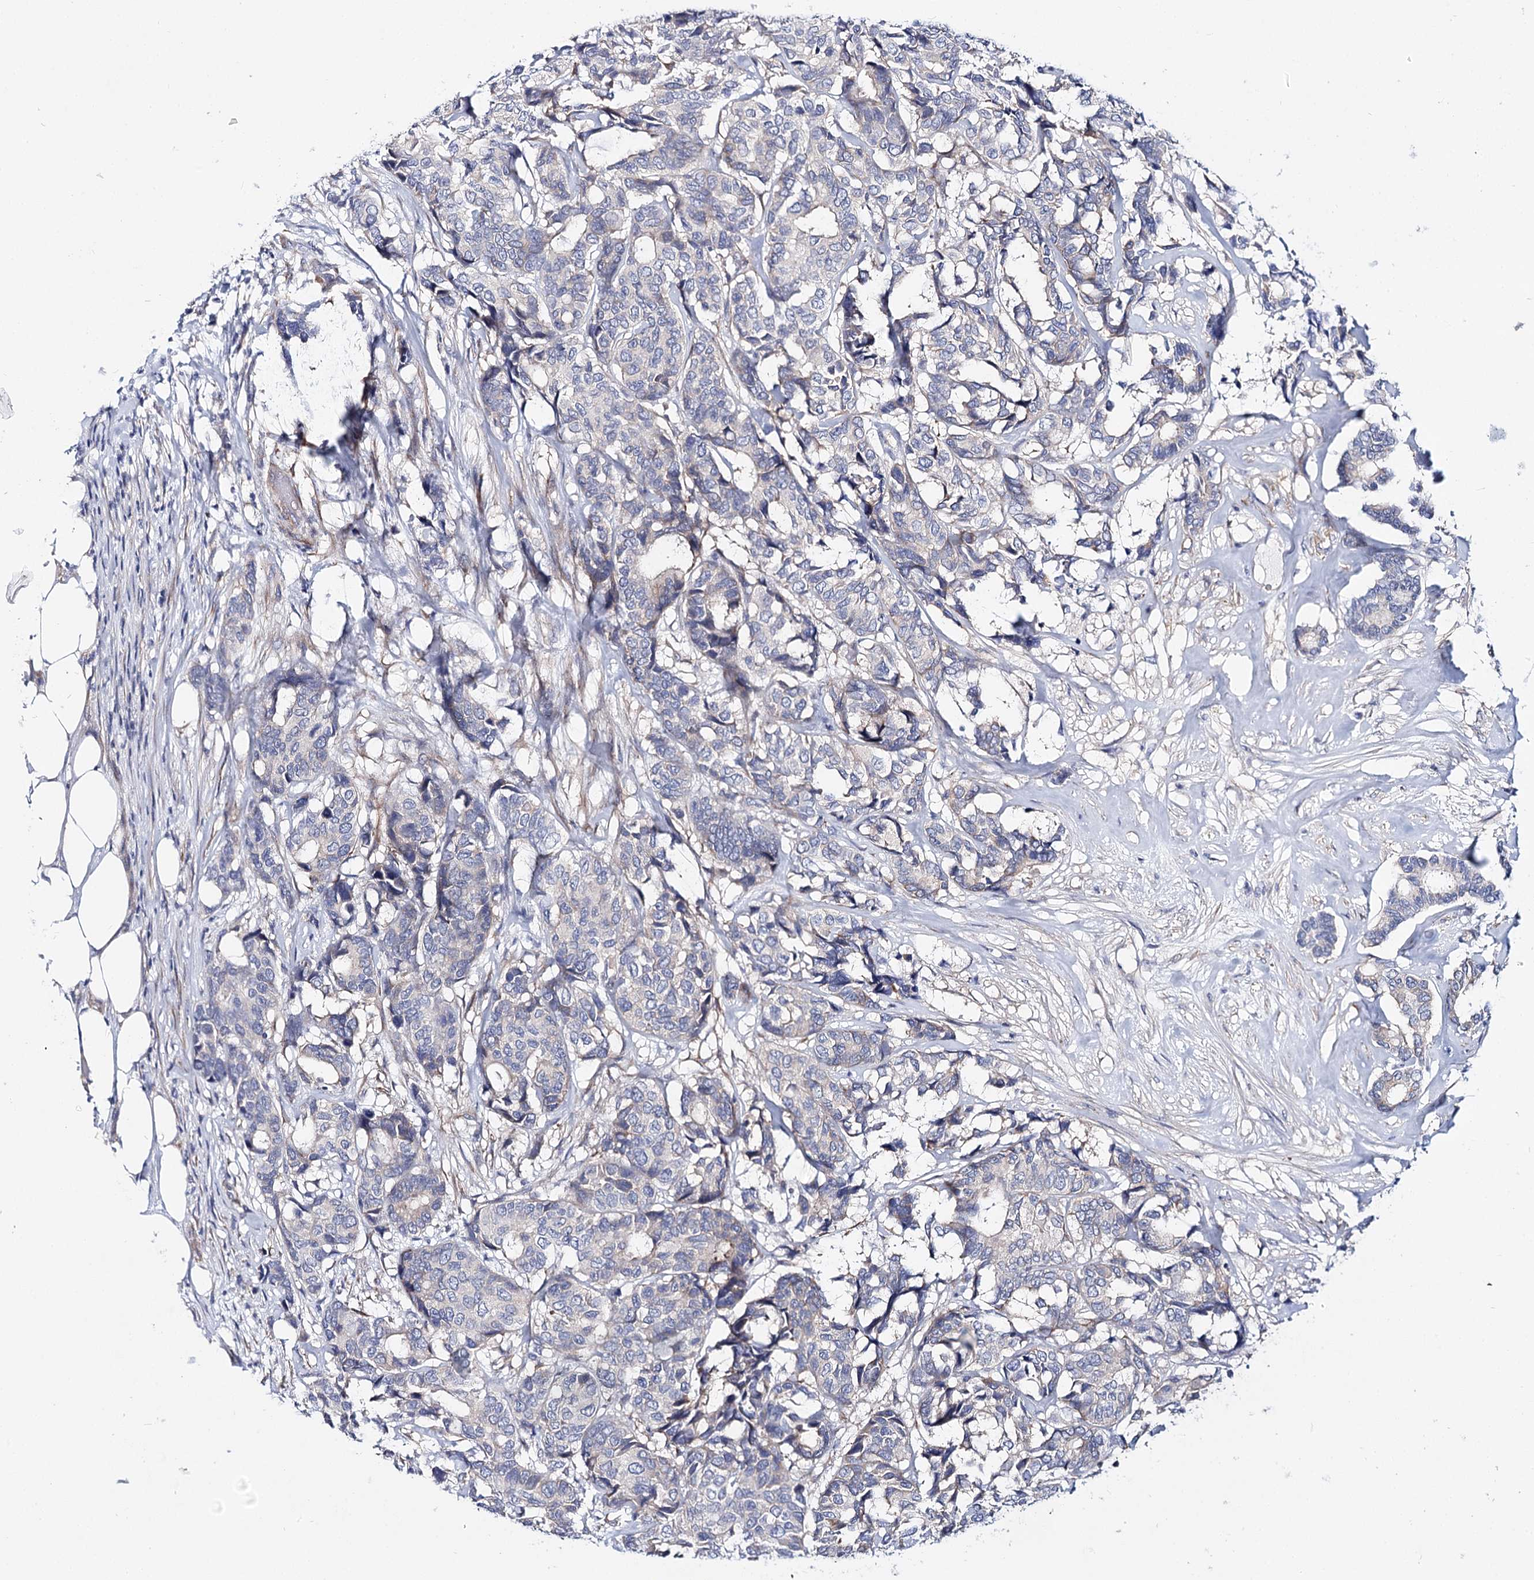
{"staining": {"intensity": "negative", "quantity": "none", "location": "none"}, "tissue": "breast cancer", "cell_type": "Tumor cells", "image_type": "cancer", "snomed": [{"axis": "morphology", "description": "Duct carcinoma"}, {"axis": "topography", "description": "Breast"}], "caption": "DAB immunohistochemical staining of breast cancer demonstrates no significant expression in tumor cells.", "gene": "TEX12", "patient": {"sex": "female", "age": 87}}